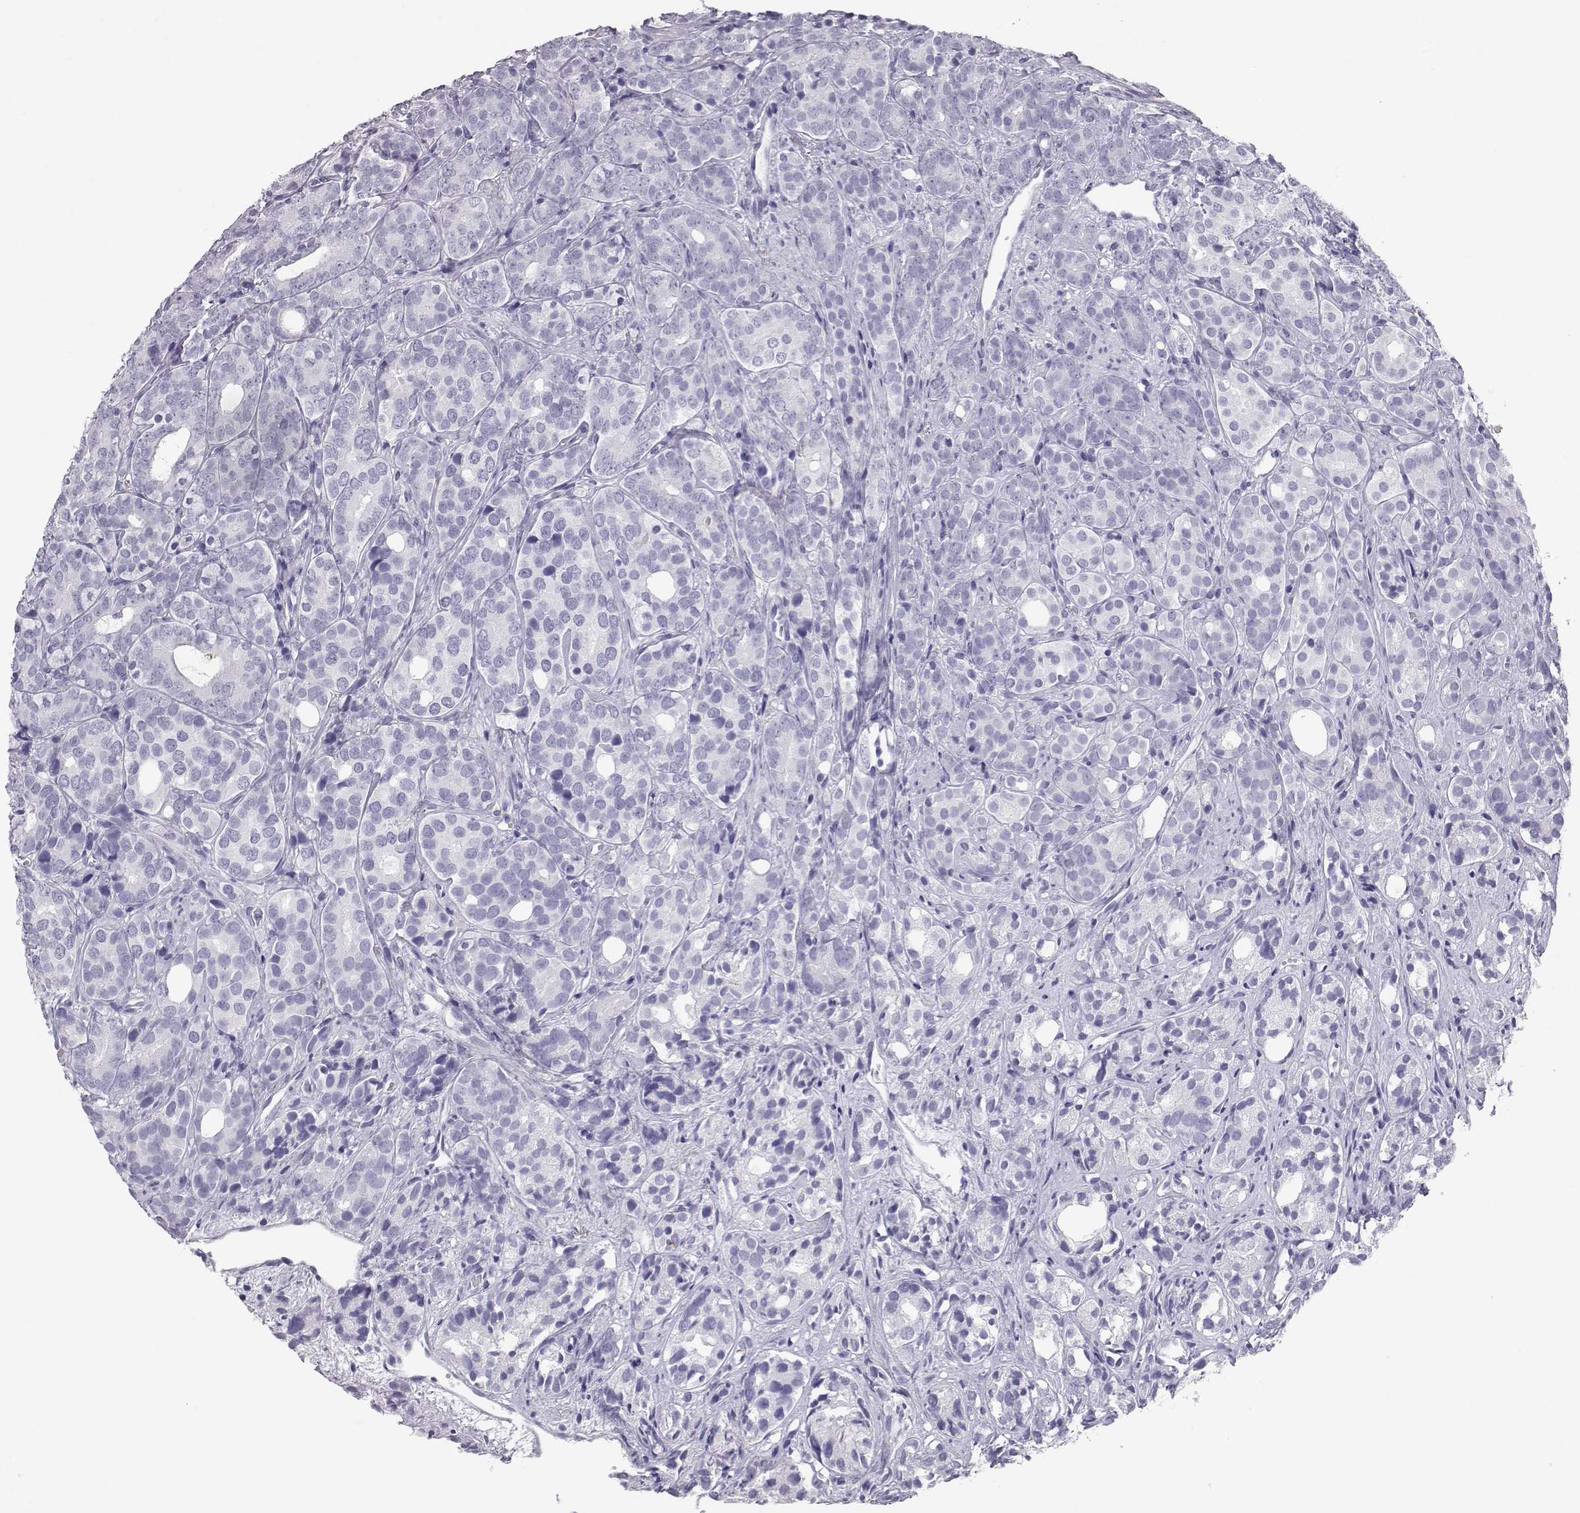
{"staining": {"intensity": "negative", "quantity": "none", "location": "none"}, "tissue": "prostate cancer", "cell_type": "Tumor cells", "image_type": "cancer", "snomed": [{"axis": "morphology", "description": "Adenocarcinoma, High grade"}, {"axis": "topography", "description": "Prostate"}], "caption": "Prostate high-grade adenocarcinoma stained for a protein using IHC exhibits no expression tumor cells.", "gene": "ITLN2", "patient": {"sex": "male", "age": 84}}